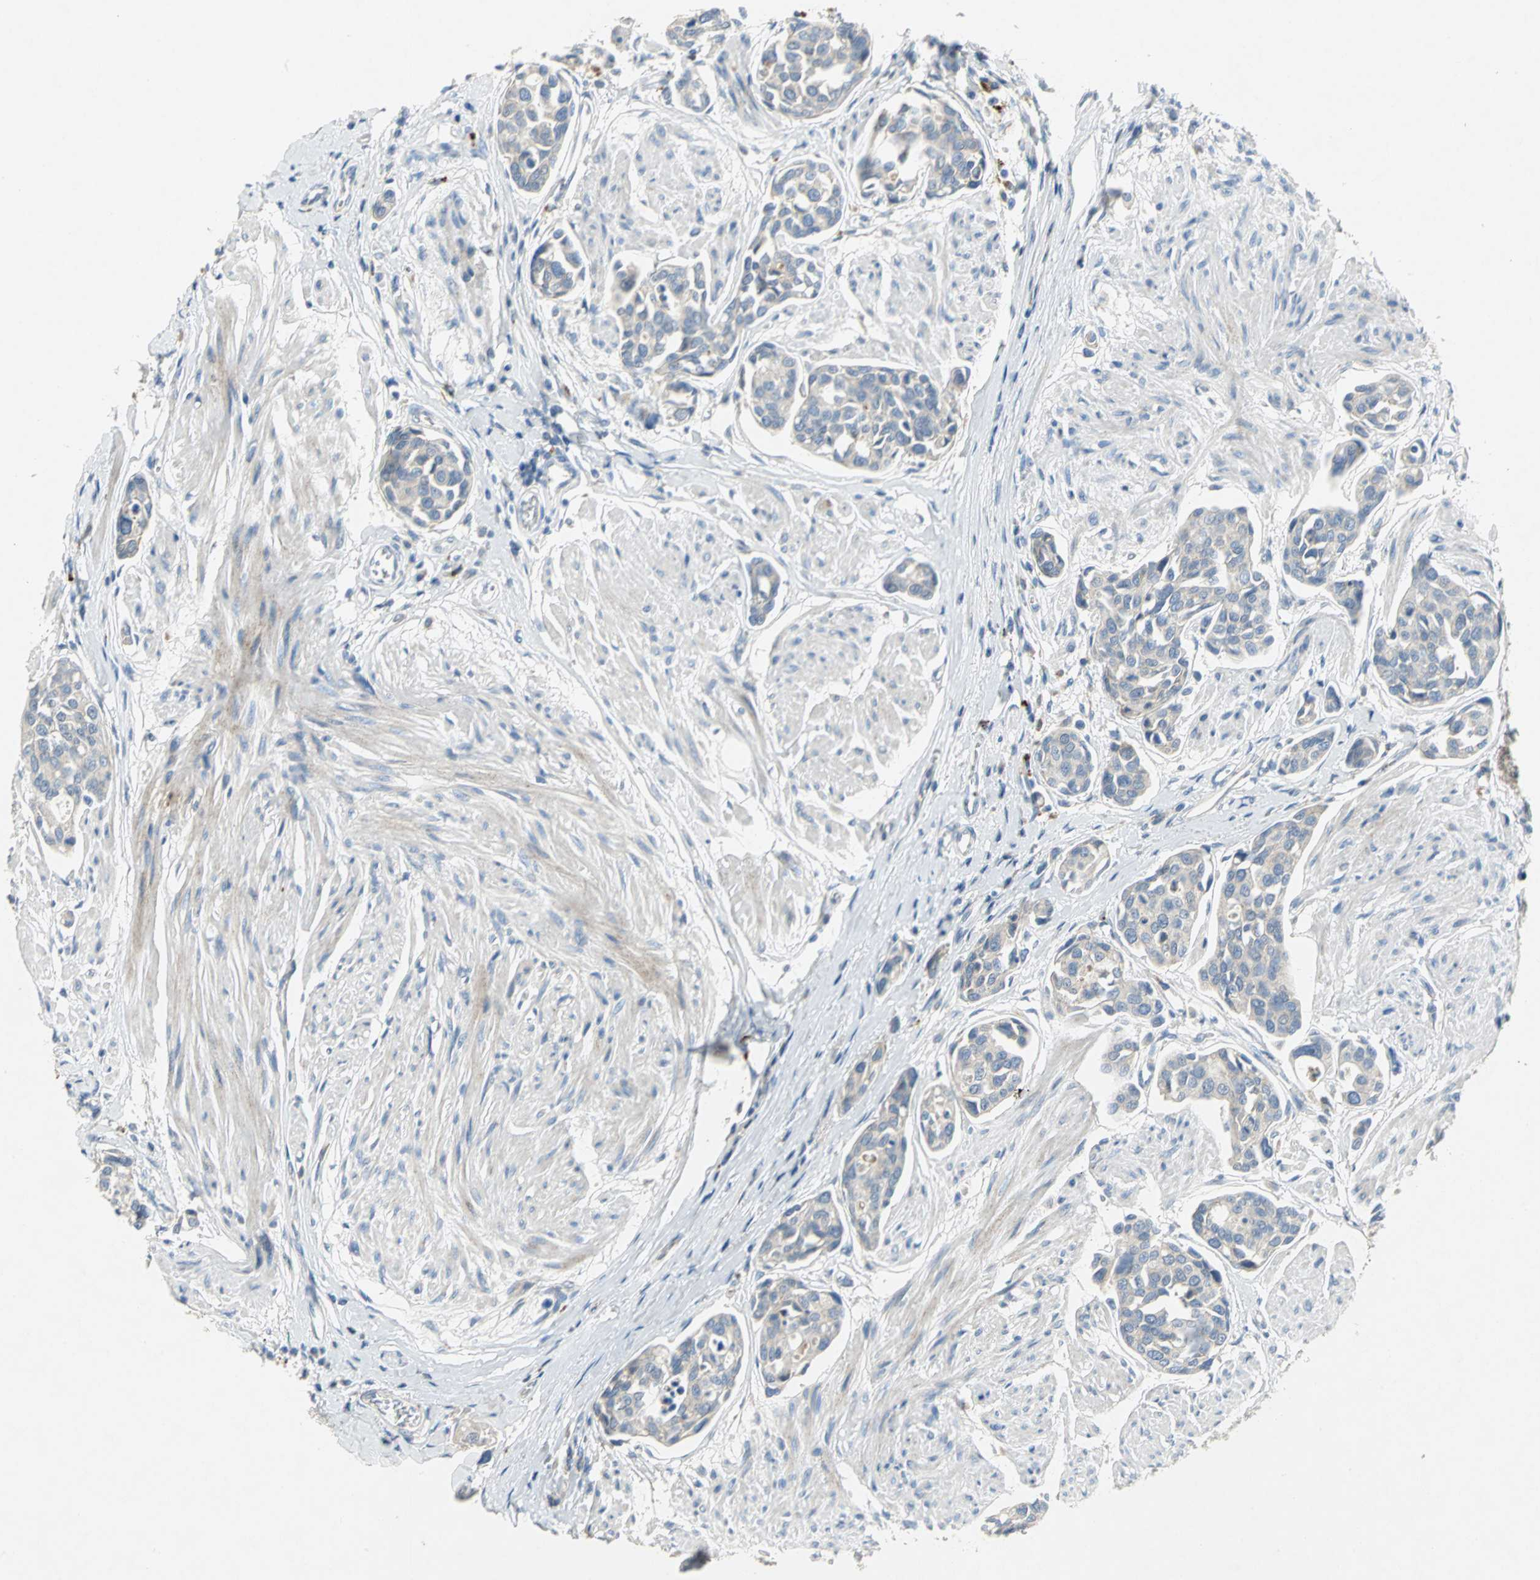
{"staining": {"intensity": "weak", "quantity": "25%-75%", "location": "cytoplasmic/membranous"}, "tissue": "urothelial cancer", "cell_type": "Tumor cells", "image_type": "cancer", "snomed": [{"axis": "morphology", "description": "Urothelial carcinoma, High grade"}, {"axis": "topography", "description": "Urinary bladder"}], "caption": "This is a photomicrograph of immunohistochemistry staining of urothelial carcinoma (high-grade), which shows weak staining in the cytoplasmic/membranous of tumor cells.", "gene": "SPPL2B", "patient": {"sex": "male", "age": 78}}